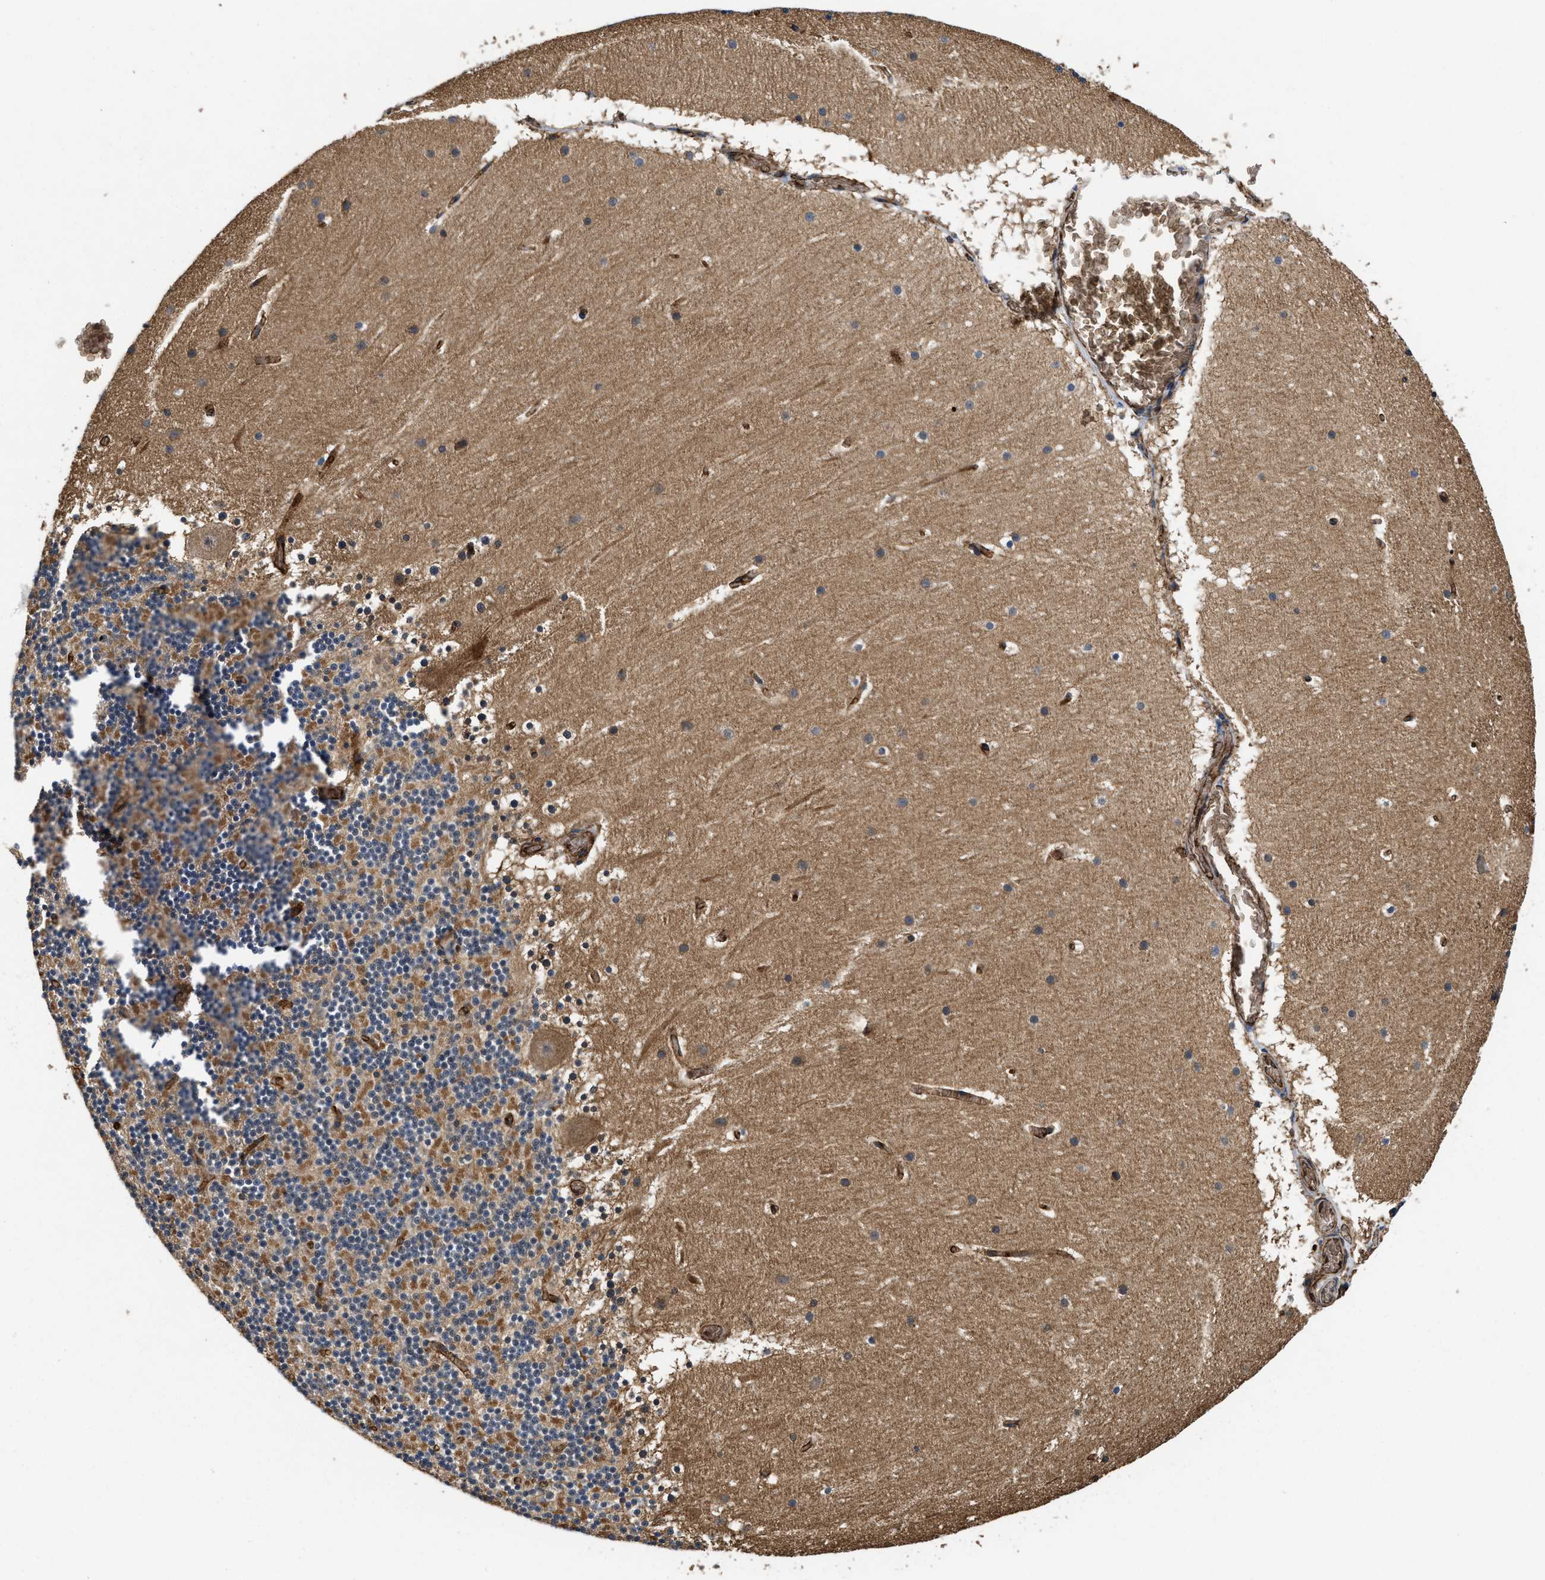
{"staining": {"intensity": "moderate", "quantity": "25%-75%", "location": "cytoplasmic/membranous"}, "tissue": "cerebellum", "cell_type": "Cells in granular layer", "image_type": "normal", "snomed": [{"axis": "morphology", "description": "Normal tissue, NOS"}, {"axis": "topography", "description": "Cerebellum"}], "caption": "IHC of unremarkable human cerebellum reveals medium levels of moderate cytoplasmic/membranous positivity in about 25%-75% of cells in granular layer.", "gene": "LINGO2", "patient": {"sex": "male", "age": 45}}